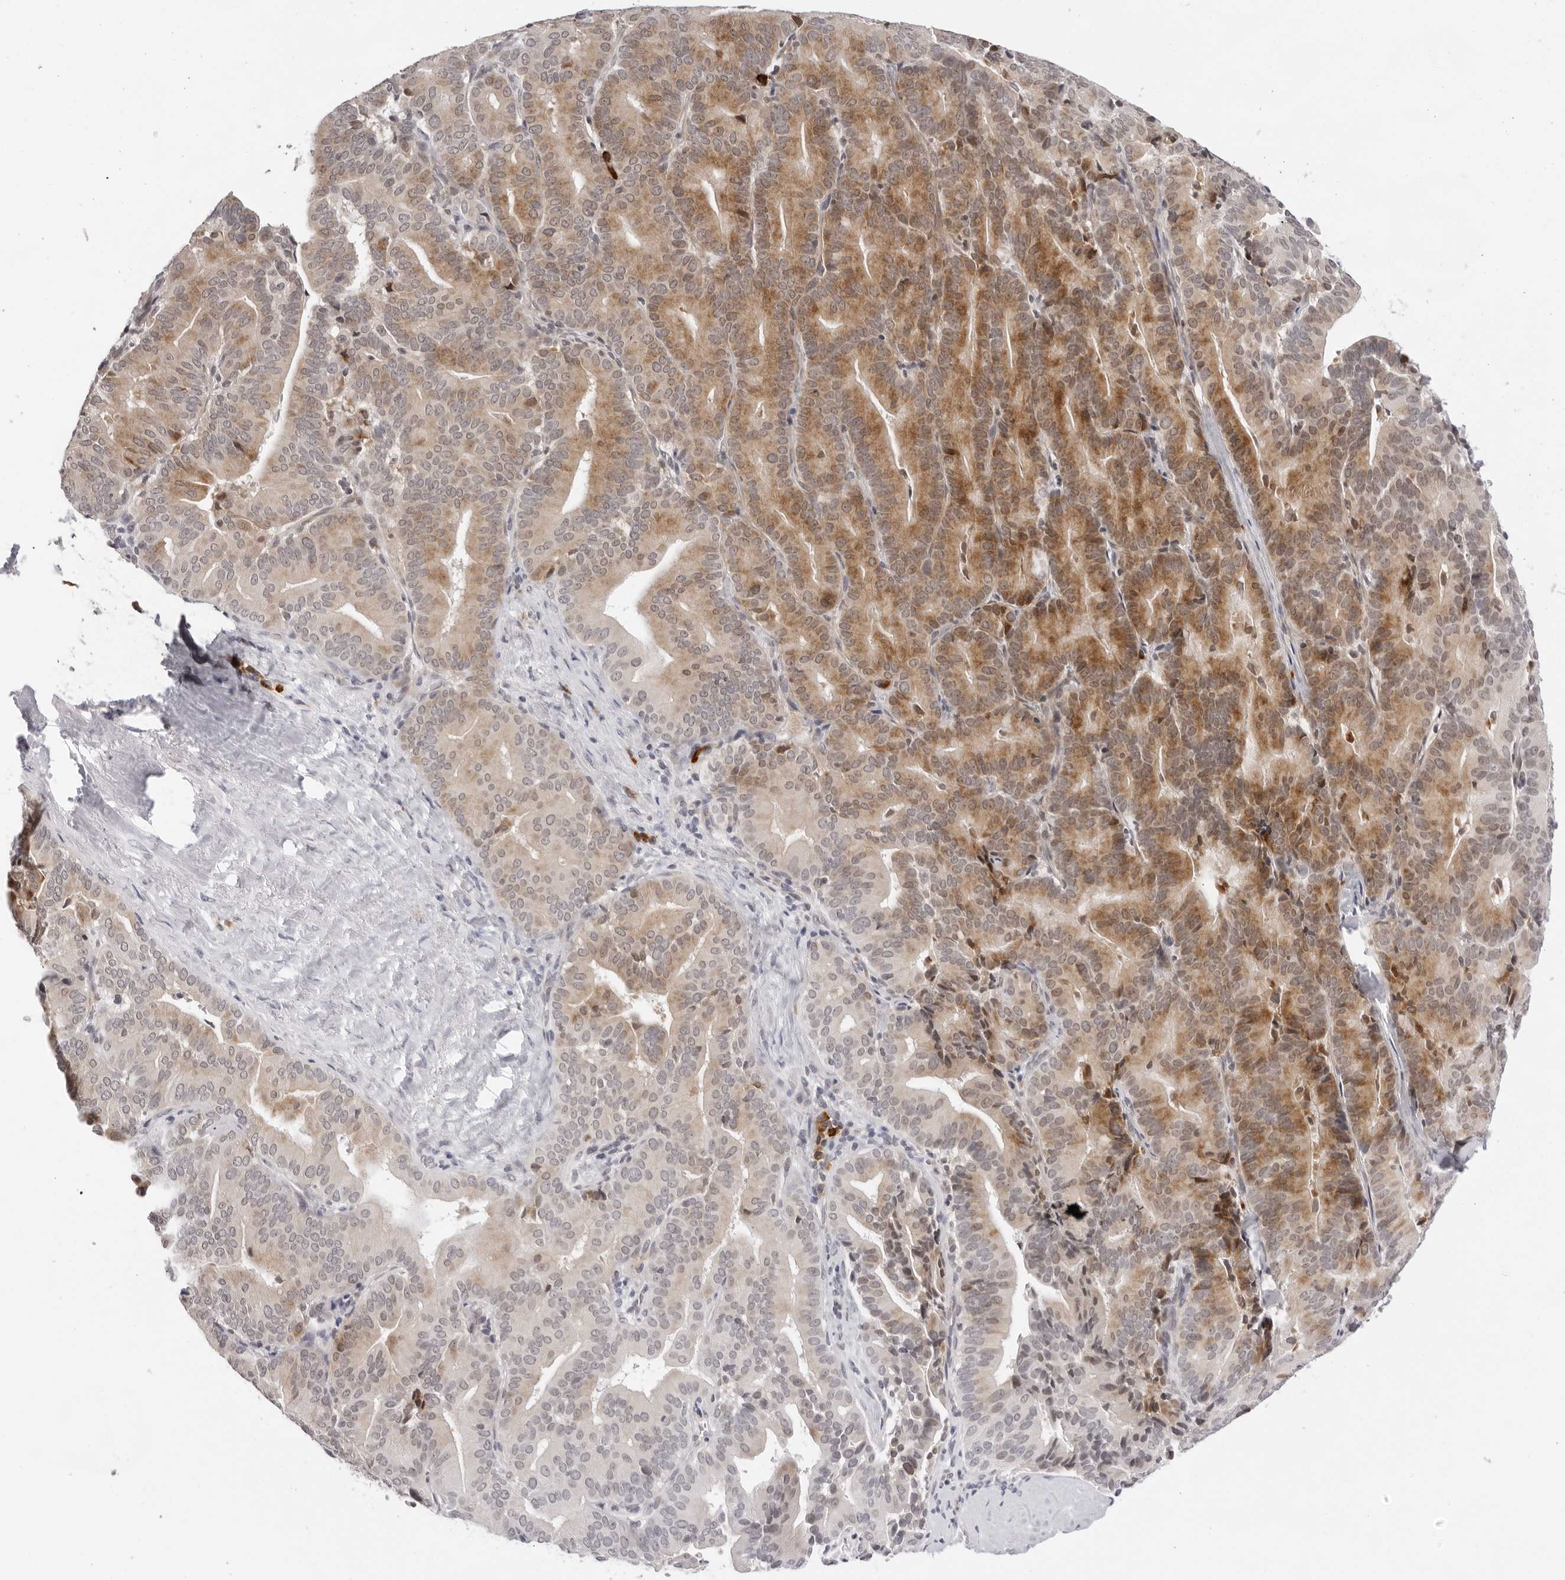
{"staining": {"intensity": "moderate", "quantity": ">75%", "location": "cytoplasmic/membranous"}, "tissue": "liver cancer", "cell_type": "Tumor cells", "image_type": "cancer", "snomed": [{"axis": "morphology", "description": "Cholangiocarcinoma"}, {"axis": "topography", "description": "Liver"}], "caption": "Immunohistochemical staining of human cholangiocarcinoma (liver) exhibits medium levels of moderate cytoplasmic/membranous positivity in about >75% of tumor cells. Ihc stains the protein of interest in brown and the nuclei are stained blue.", "gene": "IL17RA", "patient": {"sex": "female", "age": 75}}